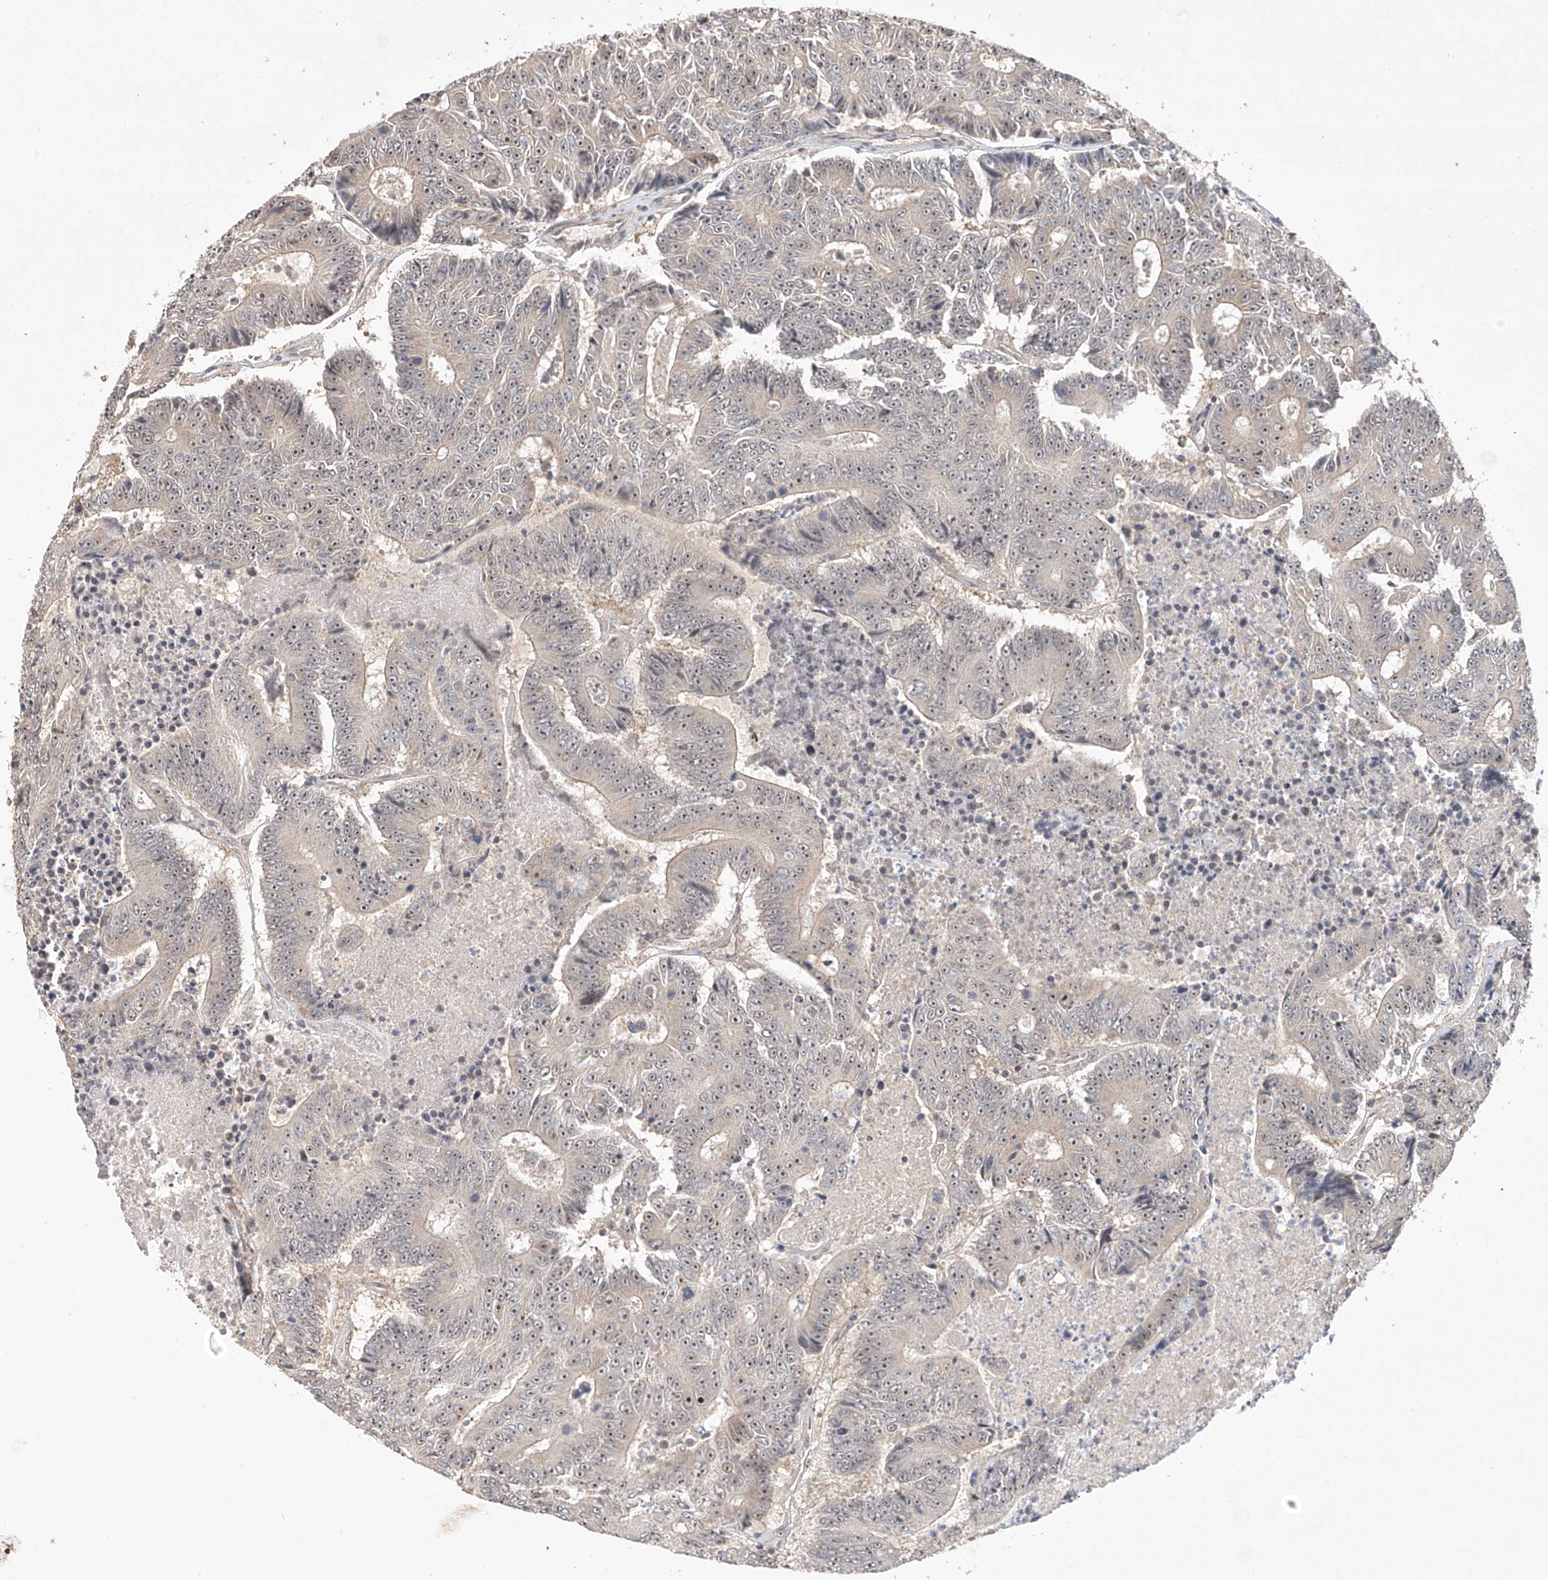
{"staining": {"intensity": "weak", "quantity": "25%-75%", "location": "nuclear"}, "tissue": "colorectal cancer", "cell_type": "Tumor cells", "image_type": "cancer", "snomed": [{"axis": "morphology", "description": "Adenocarcinoma, NOS"}, {"axis": "topography", "description": "Colon"}], "caption": "The photomicrograph reveals immunohistochemical staining of colorectal cancer. There is weak nuclear expression is appreciated in about 25%-75% of tumor cells. (Stains: DAB in brown, nuclei in blue, Microscopy: brightfield microscopy at high magnification).", "gene": "TASP1", "patient": {"sex": "male", "age": 83}}